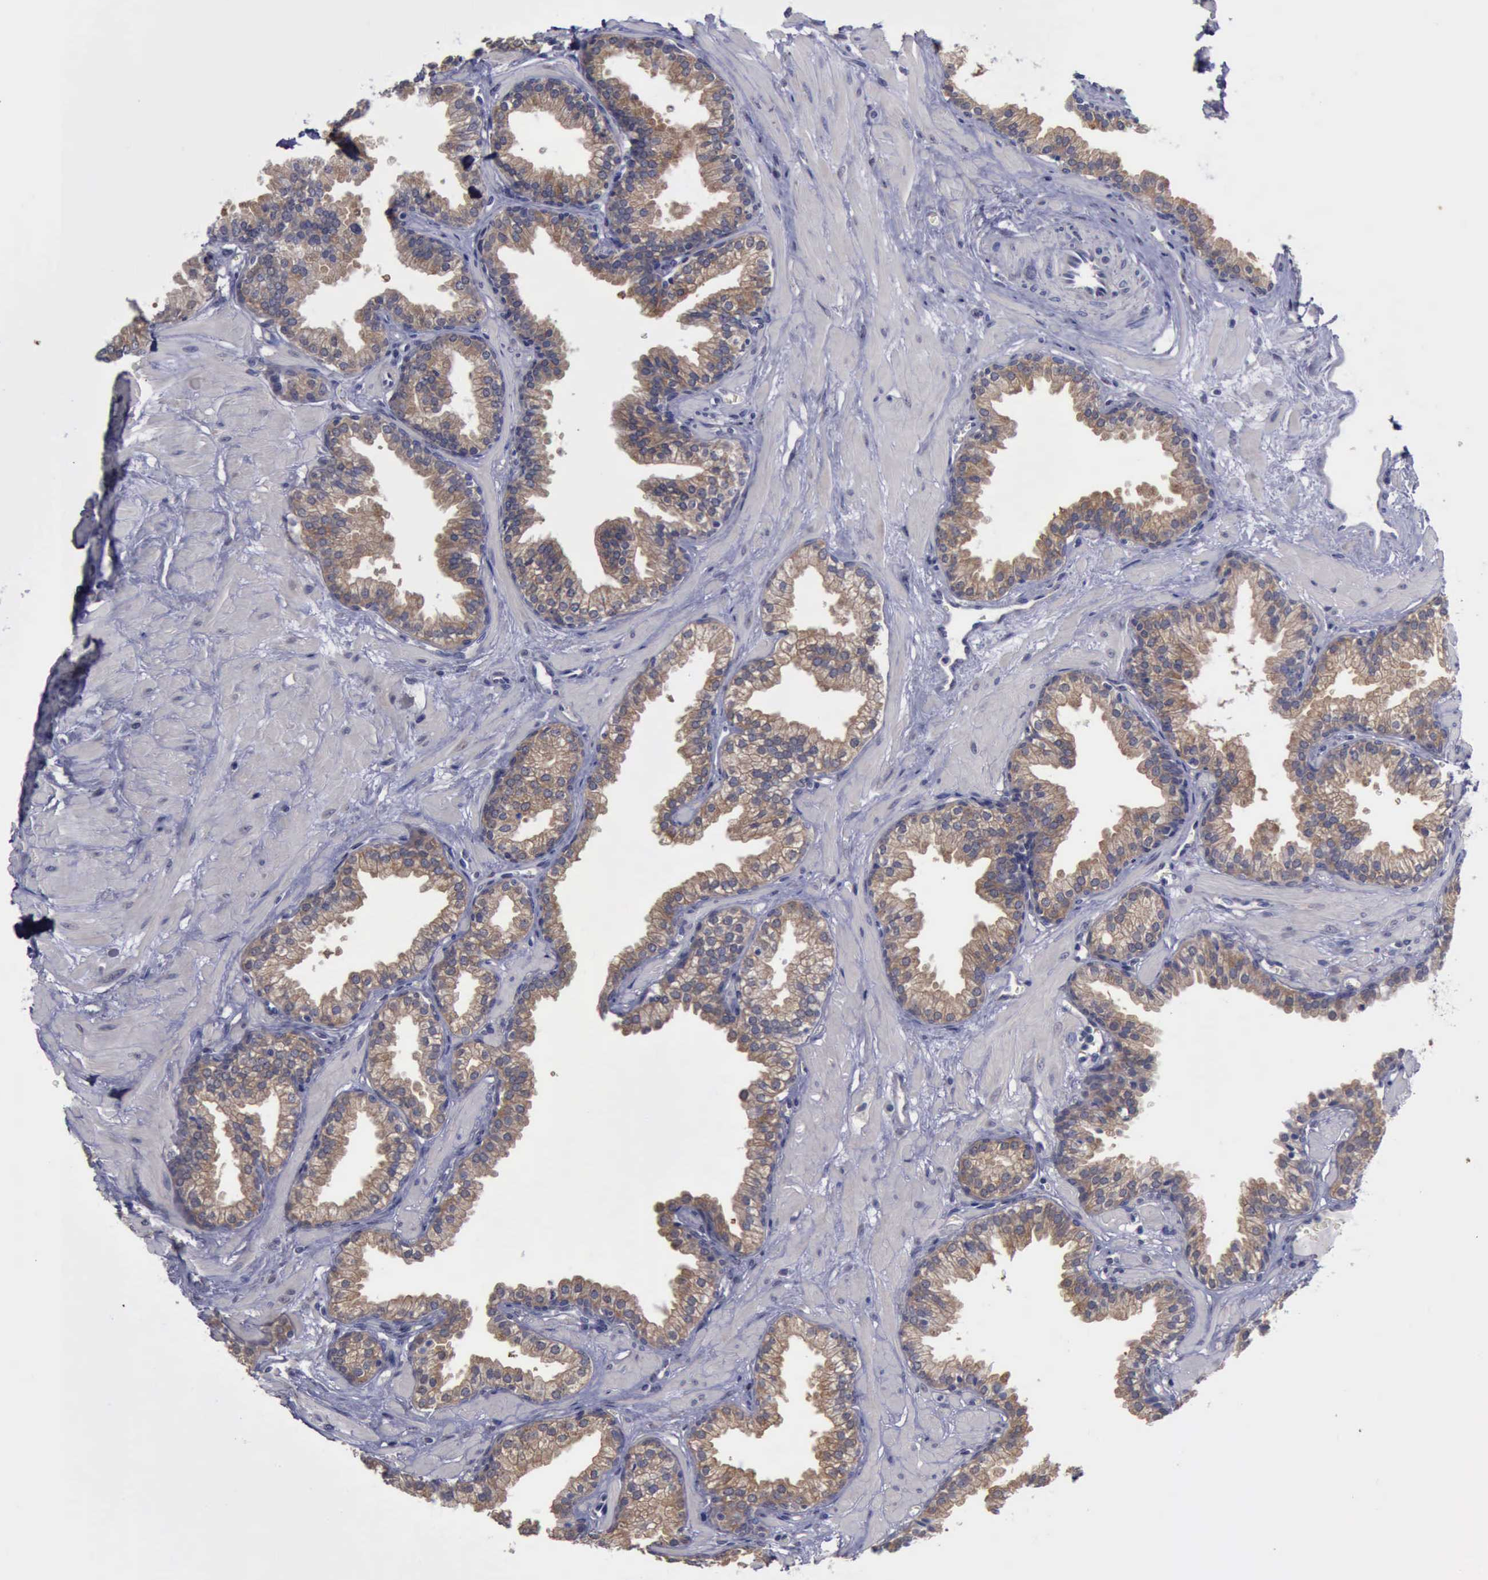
{"staining": {"intensity": "moderate", "quantity": ">75%", "location": "cytoplasmic/membranous"}, "tissue": "prostate", "cell_type": "Glandular cells", "image_type": "normal", "snomed": [{"axis": "morphology", "description": "Normal tissue, NOS"}, {"axis": "topography", "description": "Prostate"}], "caption": "DAB (3,3'-diaminobenzidine) immunohistochemical staining of normal human prostate shows moderate cytoplasmic/membranous protein staining in approximately >75% of glandular cells. Nuclei are stained in blue.", "gene": "PHKA1", "patient": {"sex": "male", "age": 64}}